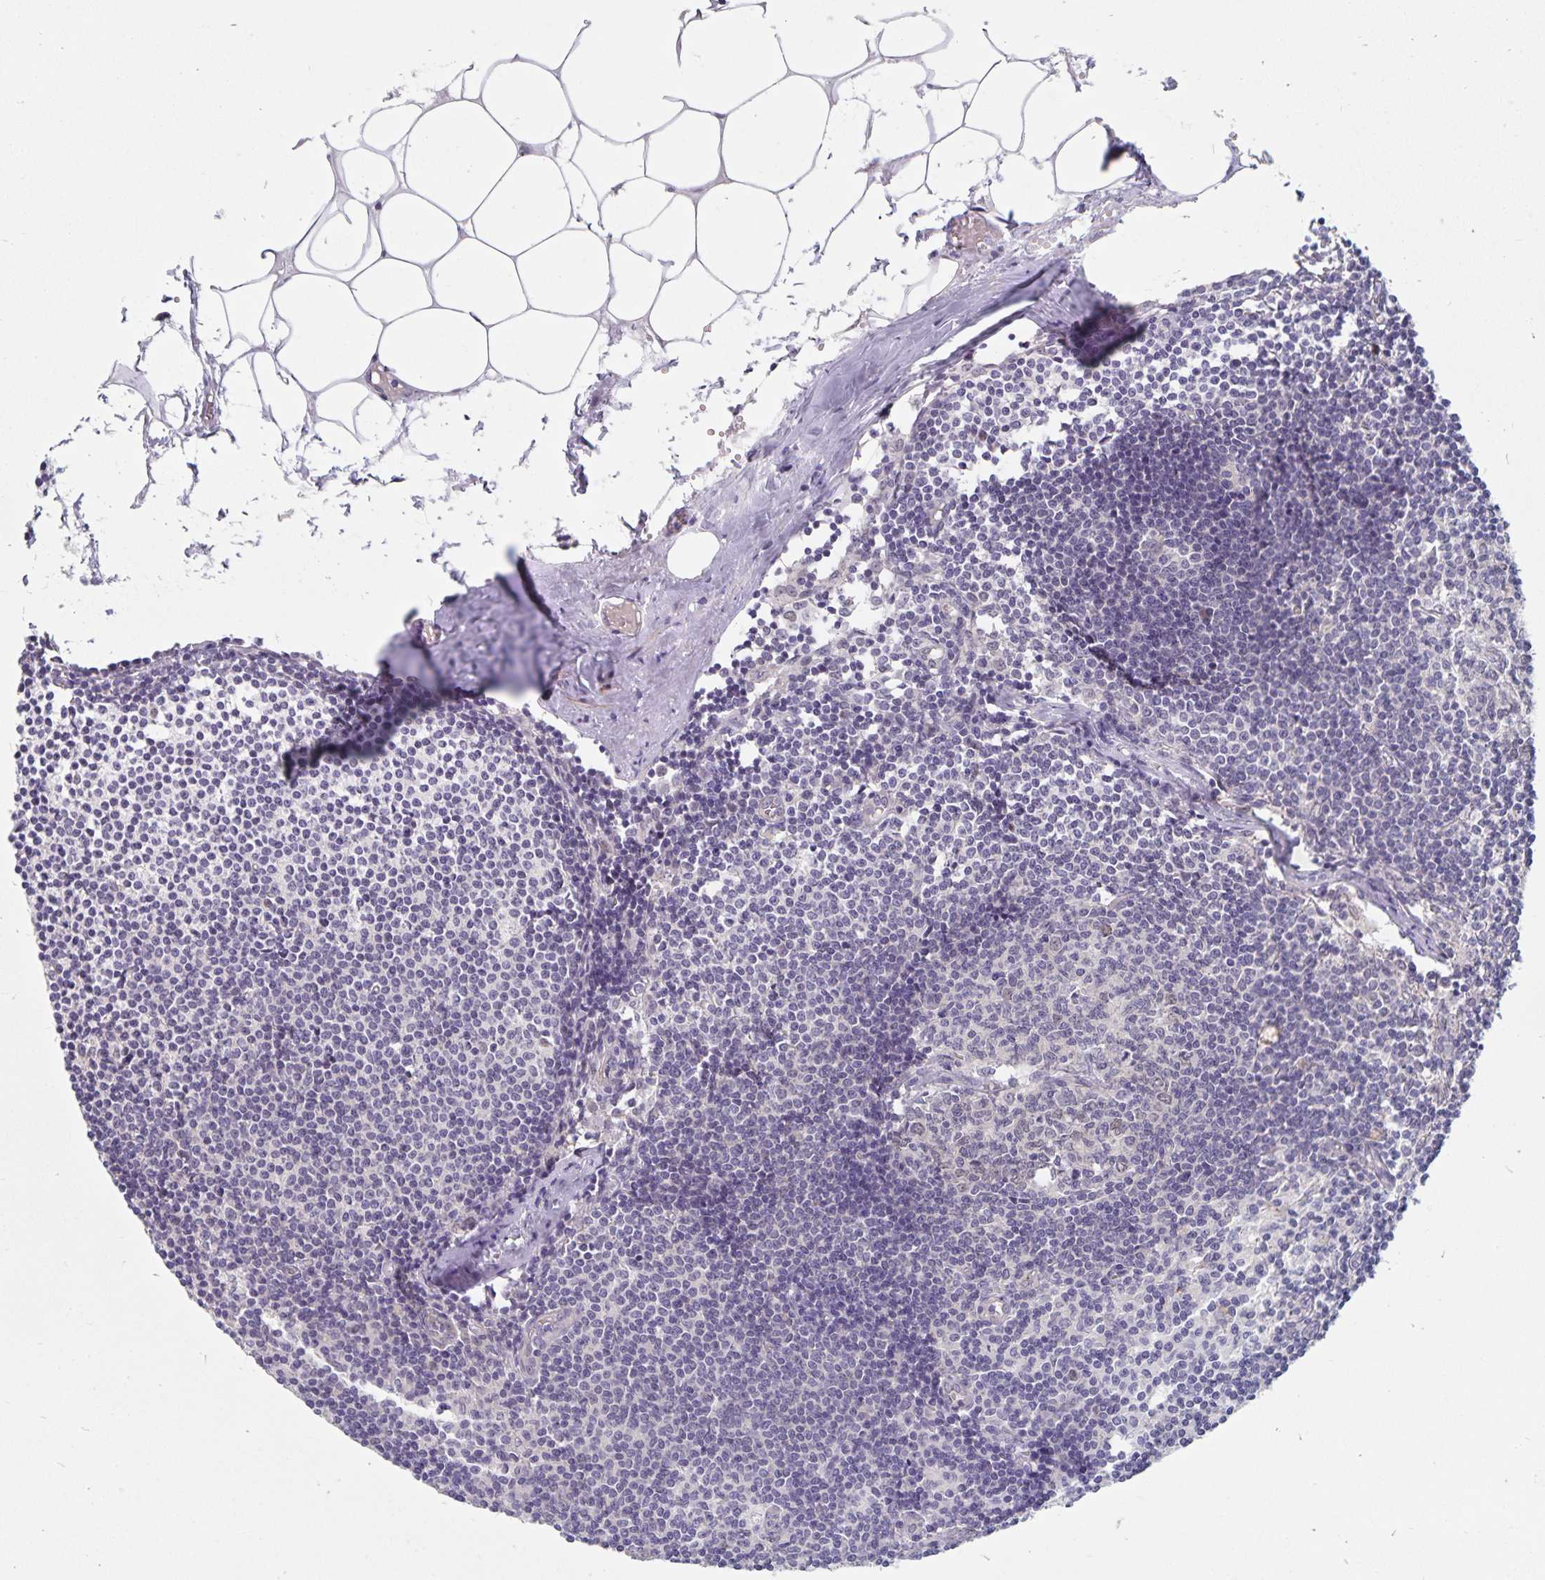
{"staining": {"intensity": "weak", "quantity": "25%-75%", "location": "nuclear"}, "tissue": "lymph node", "cell_type": "Germinal center cells", "image_type": "normal", "snomed": [{"axis": "morphology", "description": "Normal tissue, NOS"}, {"axis": "topography", "description": "Lymph node"}], "caption": "Lymph node stained for a protein (brown) demonstrates weak nuclear positive expression in approximately 25%-75% of germinal center cells.", "gene": "BAG6", "patient": {"sex": "female", "age": 69}}